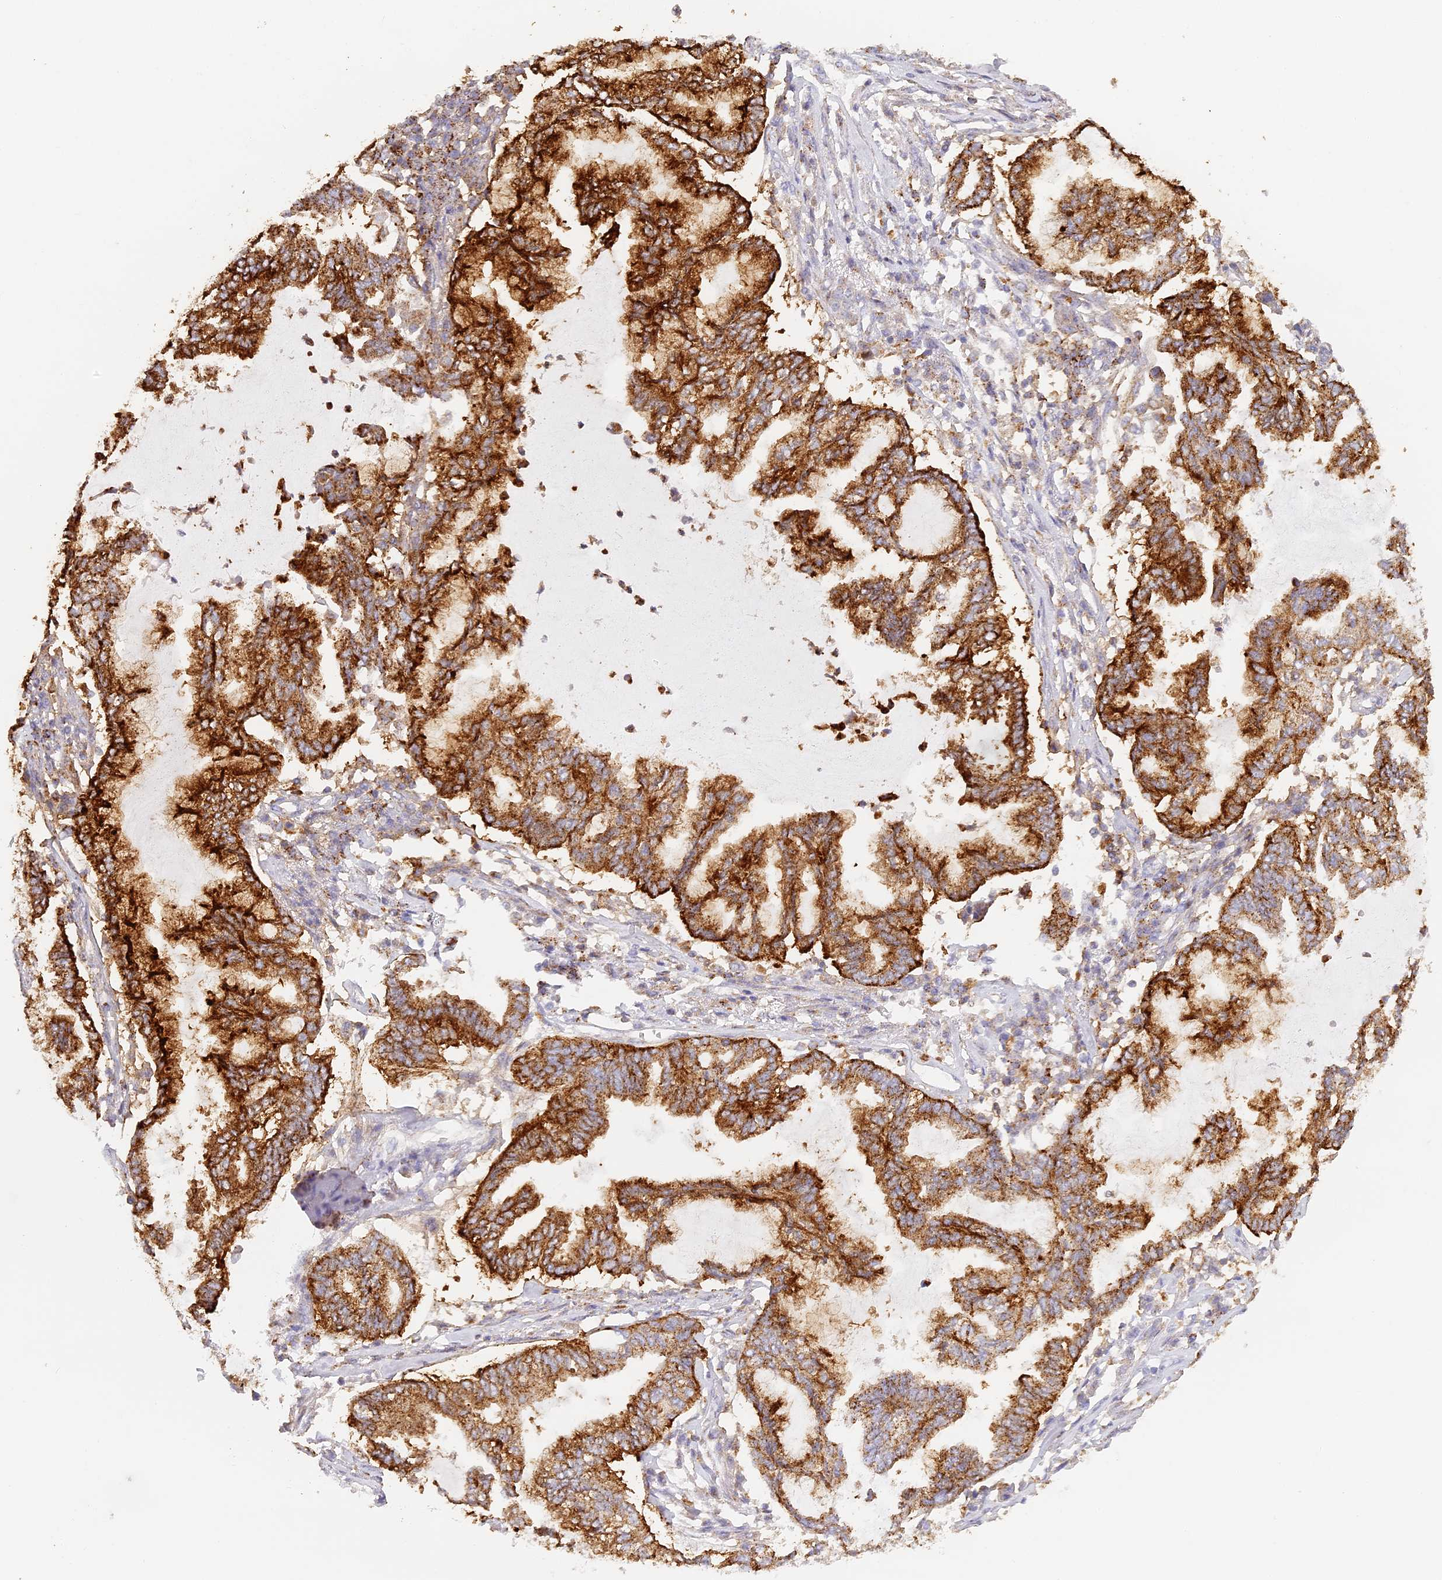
{"staining": {"intensity": "strong", "quantity": ">75%", "location": "cytoplasmic/membranous"}, "tissue": "endometrial cancer", "cell_type": "Tumor cells", "image_type": "cancer", "snomed": [{"axis": "morphology", "description": "Adenocarcinoma, NOS"}, {"axis": "topography", "description": "Endometrium"}], "caption": "An immunohistochemistry photomicrograph of tumor tissue is shown. Protein staining in brown highlights strong cytoplasmic/membranous positivity in endometrial cancer within tumor cells.", "gene": "LAMP2", "patient": {"sex": "female", "age": 86}}